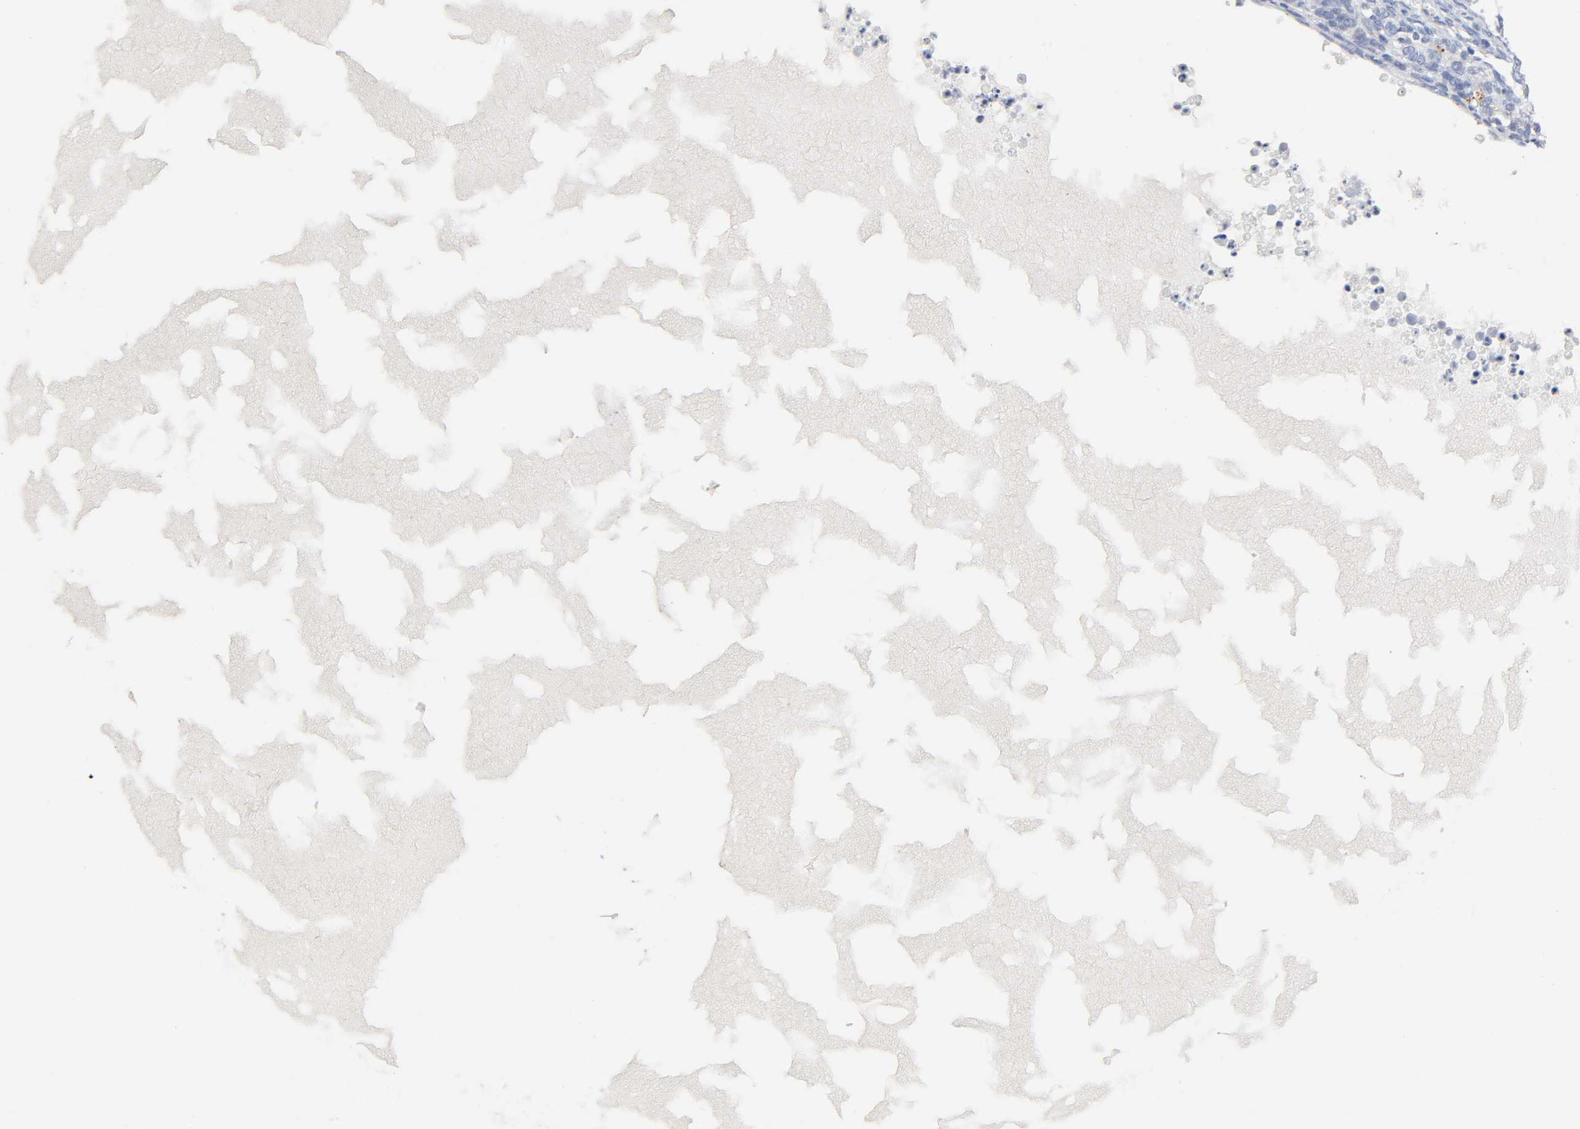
{"staining": {"intensity": "negative", "quantity": "none", "location": "none"}, "tissue": "ovary", "cell_type": "Follicle cells", "image_type": "normal", "snomed": [{"axis": "morphology", "description": "Normal tissue, NOS"}, {"axis": "topography", "description": "Ovary"}], "caption": "The image reveals no significant positivity in follicle cells of ovary. The staining was performed using DAB (3,3'-diaminobenzidine) to visualize the protein expression in brown, while the nuclei were stained in blue with hematoxylin (Magnification: 20x).", "gene": "PLP1", "patient": {"sex": "female", "age": 35}}